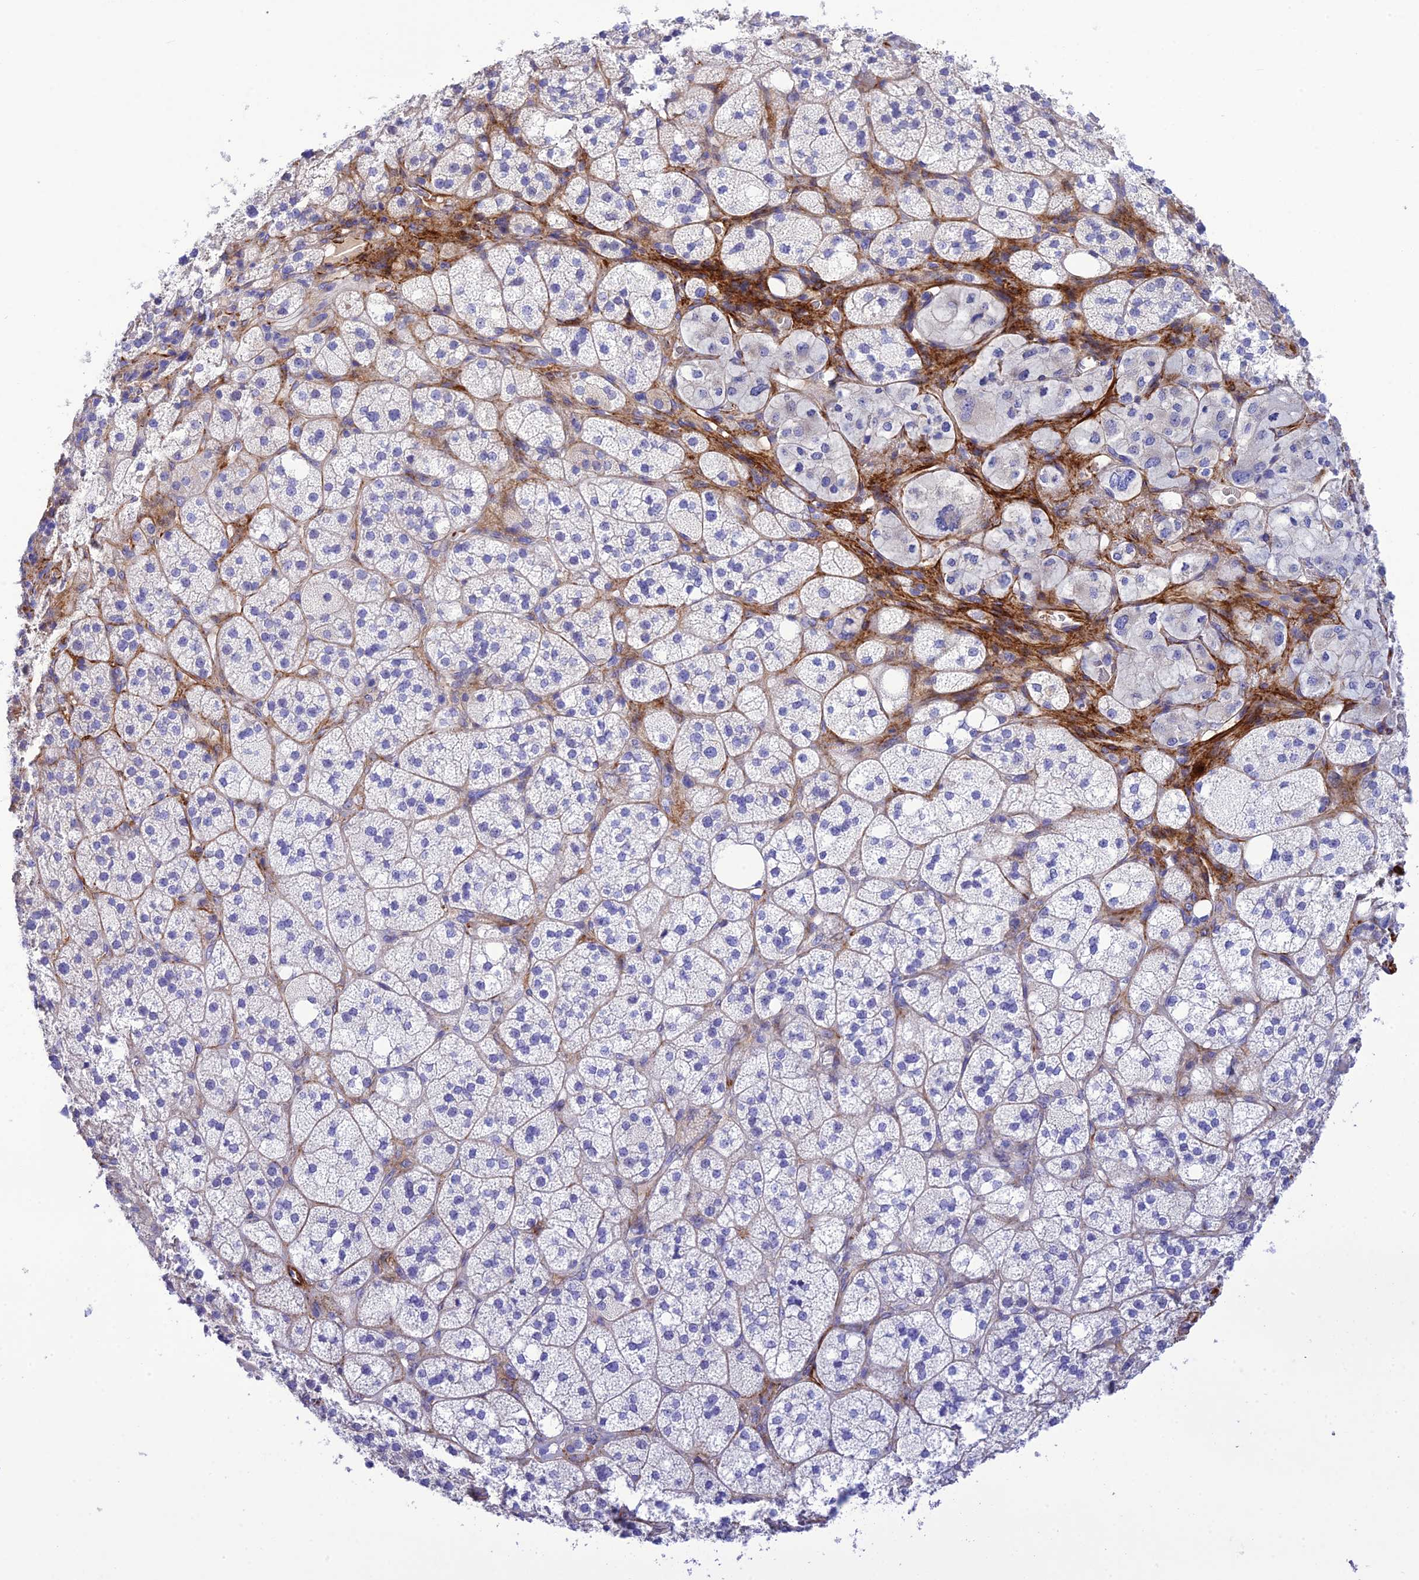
{"staining": {"intensity": "negative", "quantity": "none", "location": "none"}, "tissue": "adrenal gland", "cell_type": "Glandular cells", "image_type": "normal", "snomed": [{"axis": "morphology", "description": "Normal tissue, NOS"}, {"axis": "topography", "description": "Adrenal gland"}], "caption": "Immunohistochemical staining of benign human adrenal gland shows no significant expression in glandular cells. Nuclei are stained in blue.", "gene": "FRA10AC1", "patient": {"sex": "male", "age": 61}}